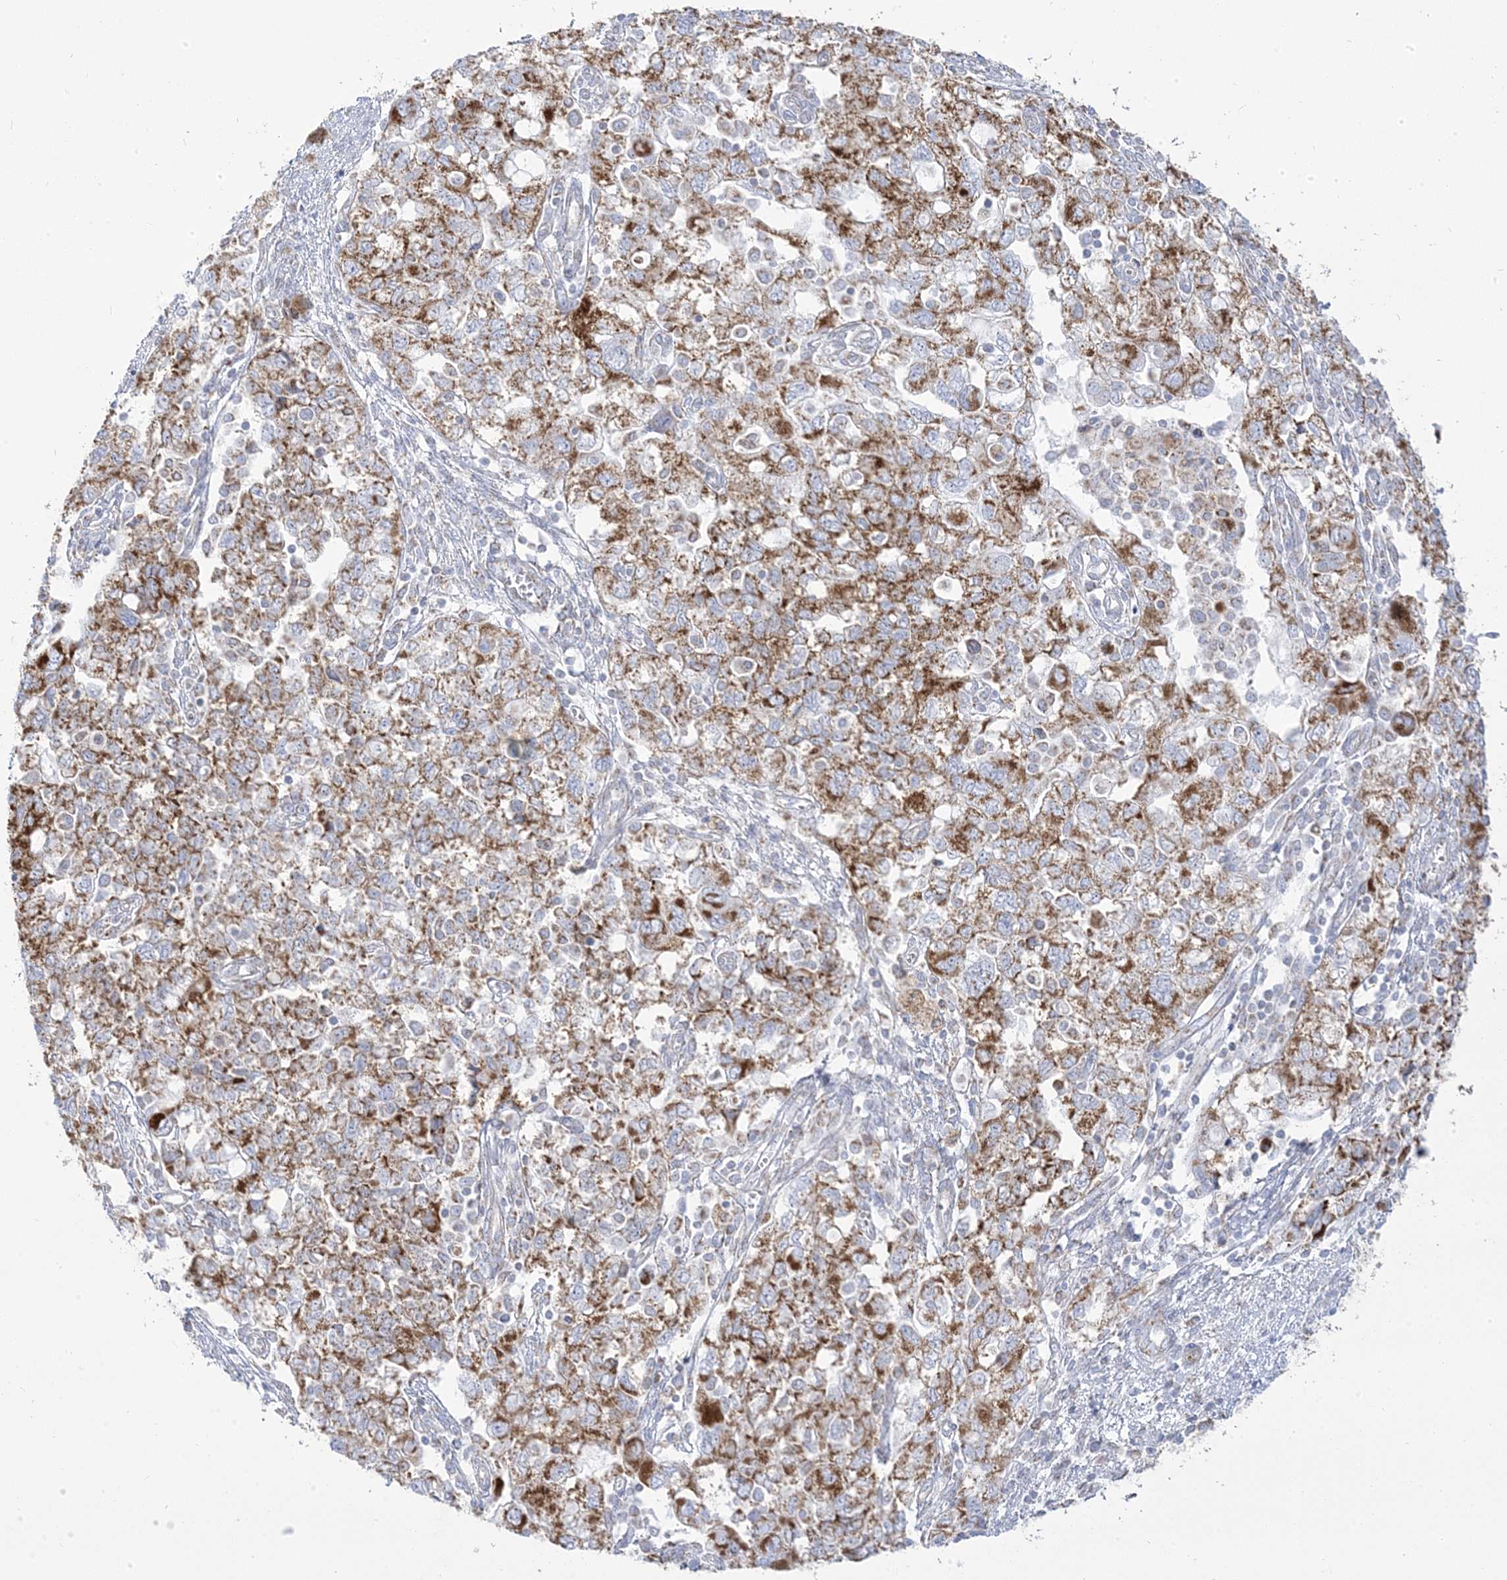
{"staining": {"intensity": "moderate", "quantity": ">75%", "location": "cytoplasmic/membranous"}, "tissue": "ovarian cancer", "cell_type": "Tumor cells", "image_type": "cancer", "snomed": [{"axis": "morphology", "description": "Carcinoma, NOS"}, {"axis": "morphology", "description": "Cystadenocarcinoma, serous, NOS"}, {"axis": "topography", "description": "Ovary"}], "caption": "Immunohistochemical staining of ovarian cancer (carcinoma) shows medium levels of moderate cytoplasmic/membranous expression in approximately >75% of tumor cells. (Brightfield microscopy of DAB IHC at high magnification).", "gene": "PCCB", "patient": {"sex": "female", "age": 69}}